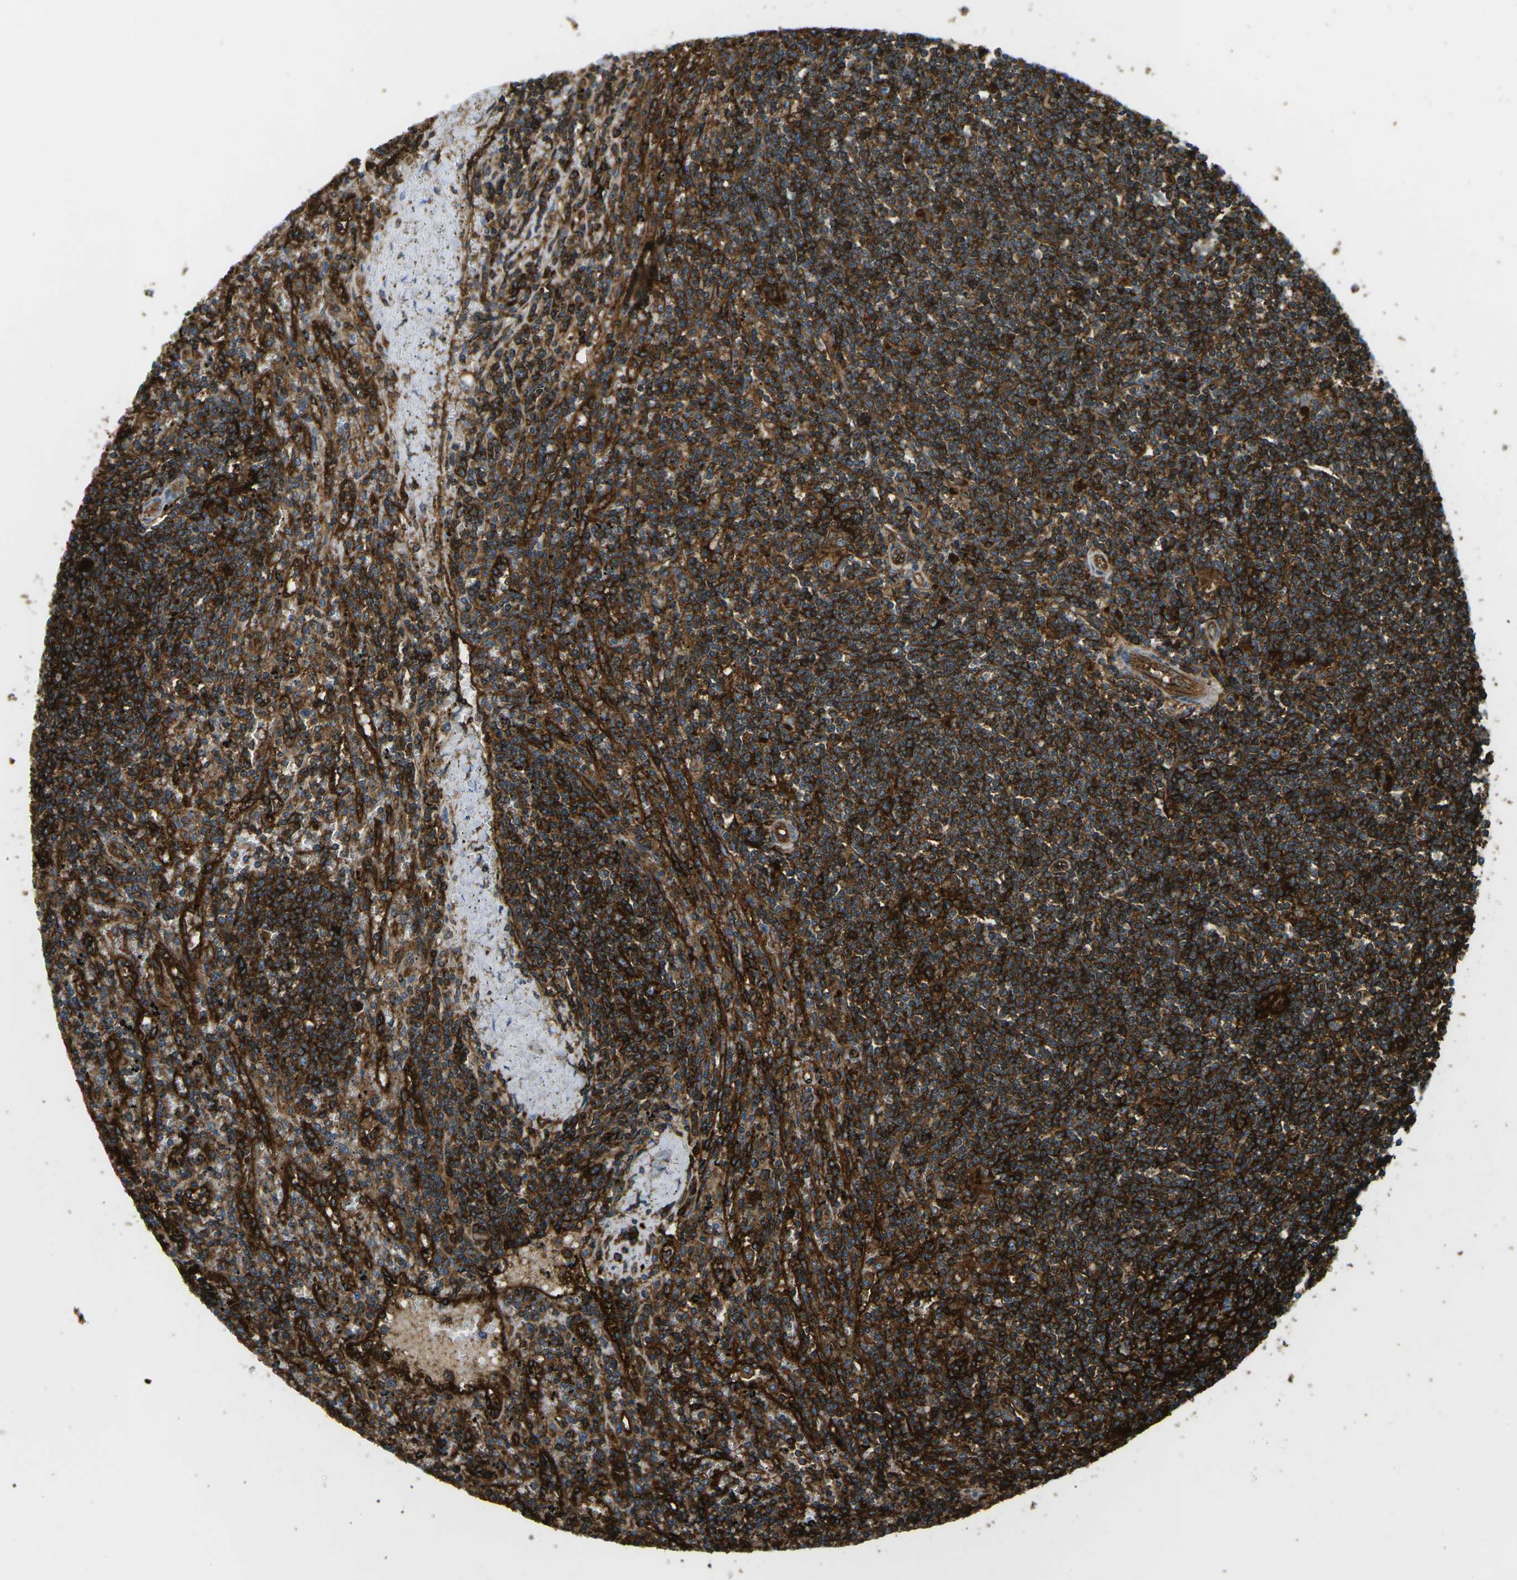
{"staining": {"intensity": "strong", "quantity": ">75%", "location": "cytoplasmic/membranous"}, "tissue": "lymphoma", "cell_type": "Tumor cells", "image_type": "cancer", "snomed": [{"axis": "morphology", "description": "Malignant lymphoma, non-Hodgkin's type, Low grade"}, {"axis": "topography", "description": "Spleen"}], "caption": "Malignant lymphoma, non-Hodgkin's type (low-grade) stained for a protein (brown) shows strong cytoplasmic/membranous positive staining in about >75% of tumor cells.", "gene": "HLA-B", "patient": {"sex": "male", "age": 76}}